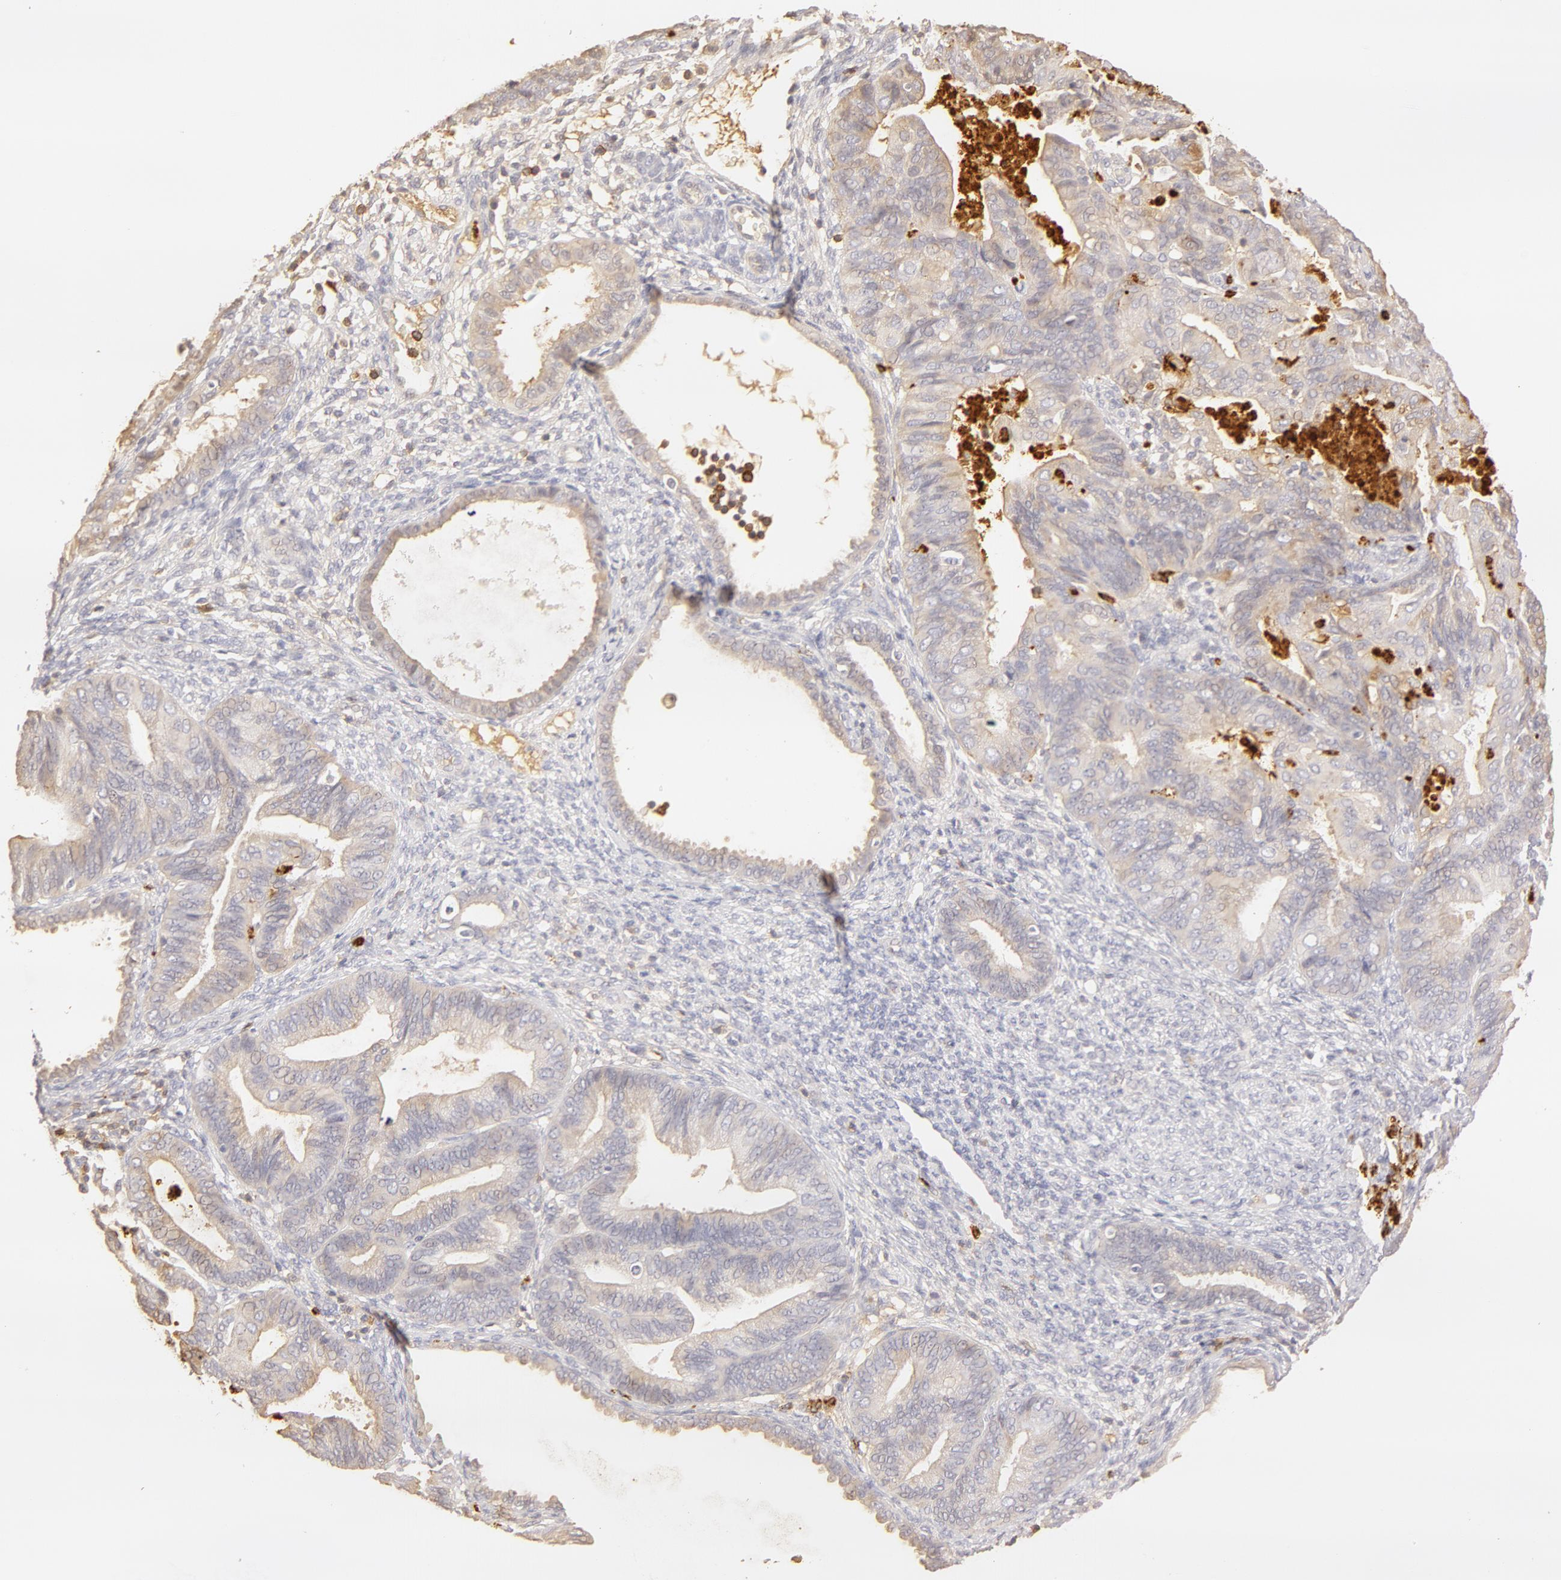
{"staining": {"intensity": "negative", "quantity": "none", "location": "none"}, "tissue": "endometrial cancer", "cell_type": "Tumor cells", "image_type": "cancer", "snomed": [{"axis": "morphology", "description": "Adenocarcinoma, NOS"}, {"axis": "topography", "description": "Endometrium"}], "caption": "Histopathology image shows no protein positivity in tumor cells of endometrial adenocarcinoma tissue.", "gene": "C1R", "patient": {"sex": "female", "age": 63}}